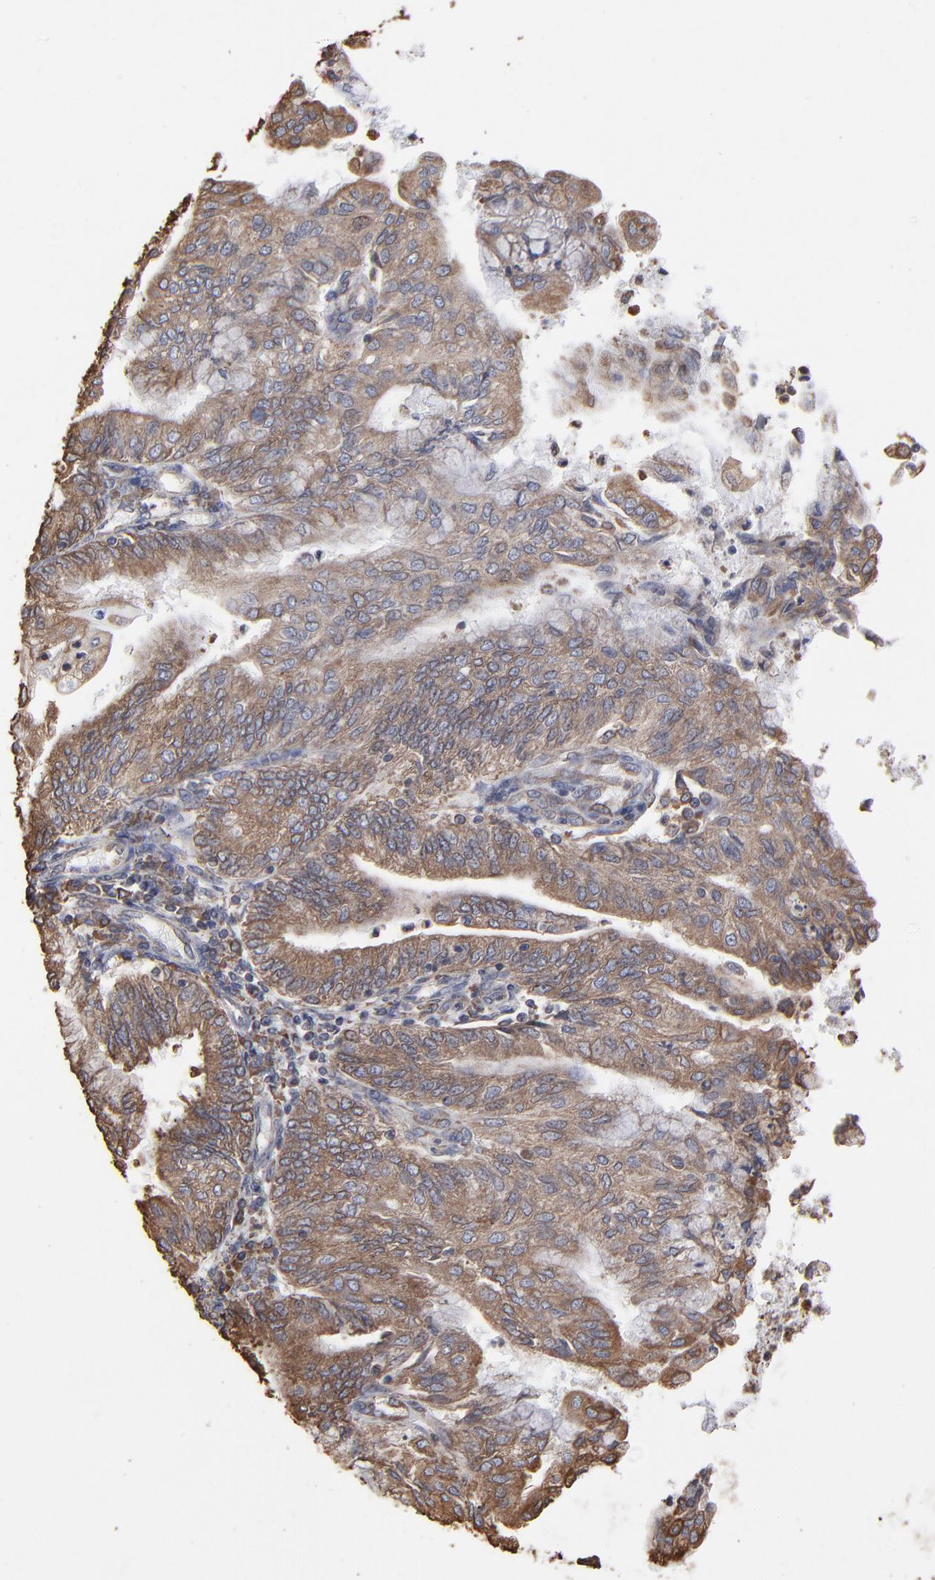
{"staining": {"intensity": "moderate", "quantity": ">75%", "location": "cytoplasmic/membranous"}, "tissue": "endometrial cancer", "cell_type": "Tumor cells", "image_type": "cancer", "snomed": [{"axis": "morphology", "description": "Adenocarcinoma, NOS"}, {"axis": "topography", "description": "Endometrium"}], "caption": "Adenocarcinoma (endometrial) stained with IHC displays moderate cytoplasmic/membranous positivity in approximately >75% of tumor cells. (DAB (3,3'-diaminobenzidine) IHC with brightfield microscopy, high magnification).", "gene": "PDIA3", "patient": {"sex": "female", "age": 59}}